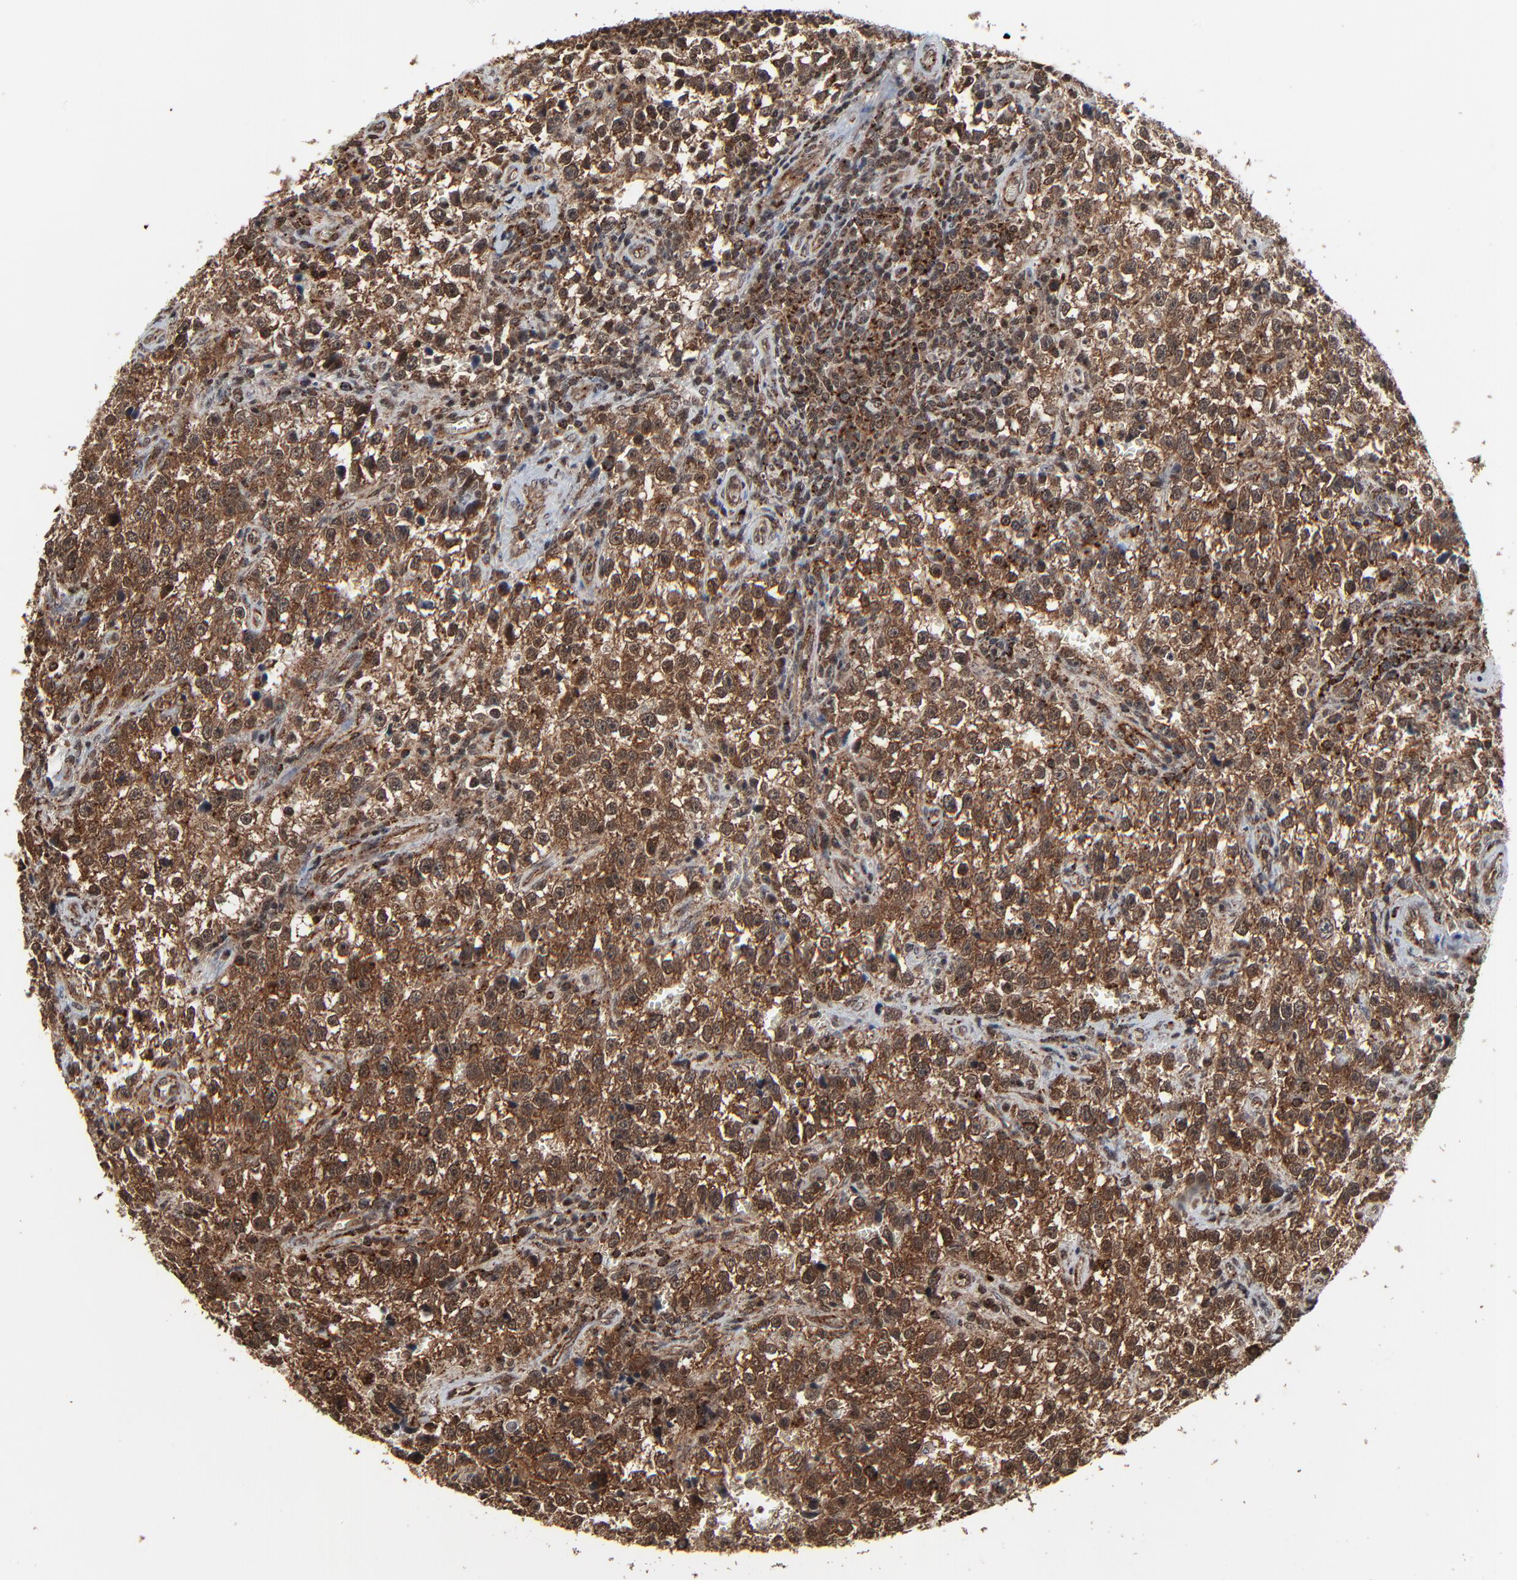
{"staining": {"intensity": "moderate", "quantity": ">75%", "location": "cytoplasmic/membranous,nuclear"}, "tissue": "testis cancer", "cell_type": "Tumor cells", "image_type": "cancer", "snomed": [{"axis": "morphology", "description": "Seminoma, NOS"}, {"axis": "topography", "description": "Testis"}], "caption": "Moderate cytoplasmic/membranous and nuclear expression is identified in about >75% of tumor cells in testis cancer.", "gene": "RHOJ", "patient": {"sex": "male", "age": 38}}